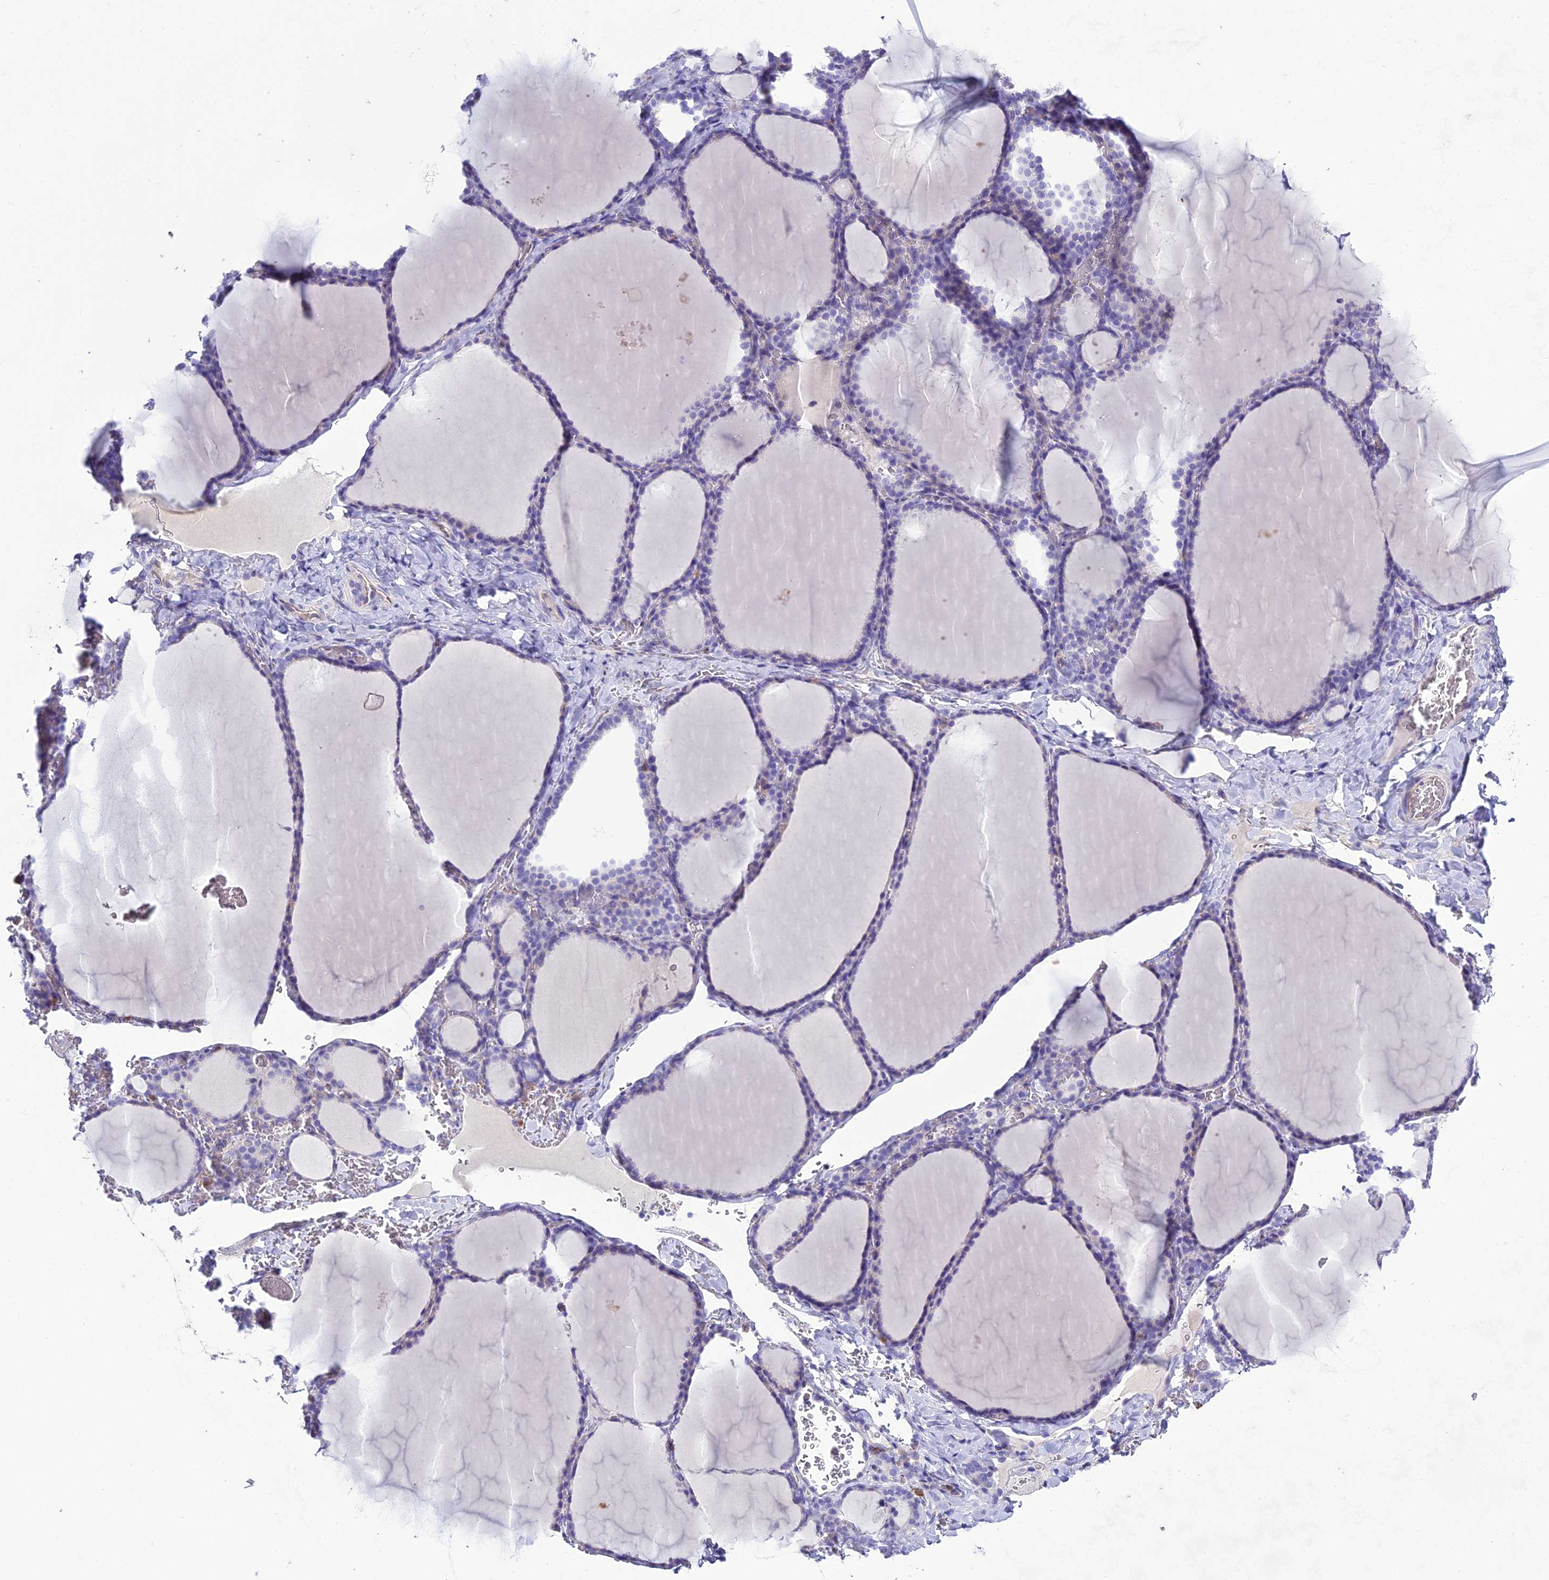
{"staining": {"intensity": "negative", "quantity": "none", "location": "none"}, "tissue": "thyroid gland", "cell_type": "Glandular cells", "image_type": "normal", "snomed": [{"axis": "morphology", "description": "Normal tissue, NOS"}, {"axis": "topography", "description": "Thyroid gland"}], "caption": "Glandular cells show no significant positivity in unremarkable thyroid gland. The staining is performed using DAB (3,3'-diaminobenzidine) brown chromogen with nuclei counter-stained in using hematoxylin.", "gene": "OR1Q1", "patient": {"sex": "female", "age": 39}}